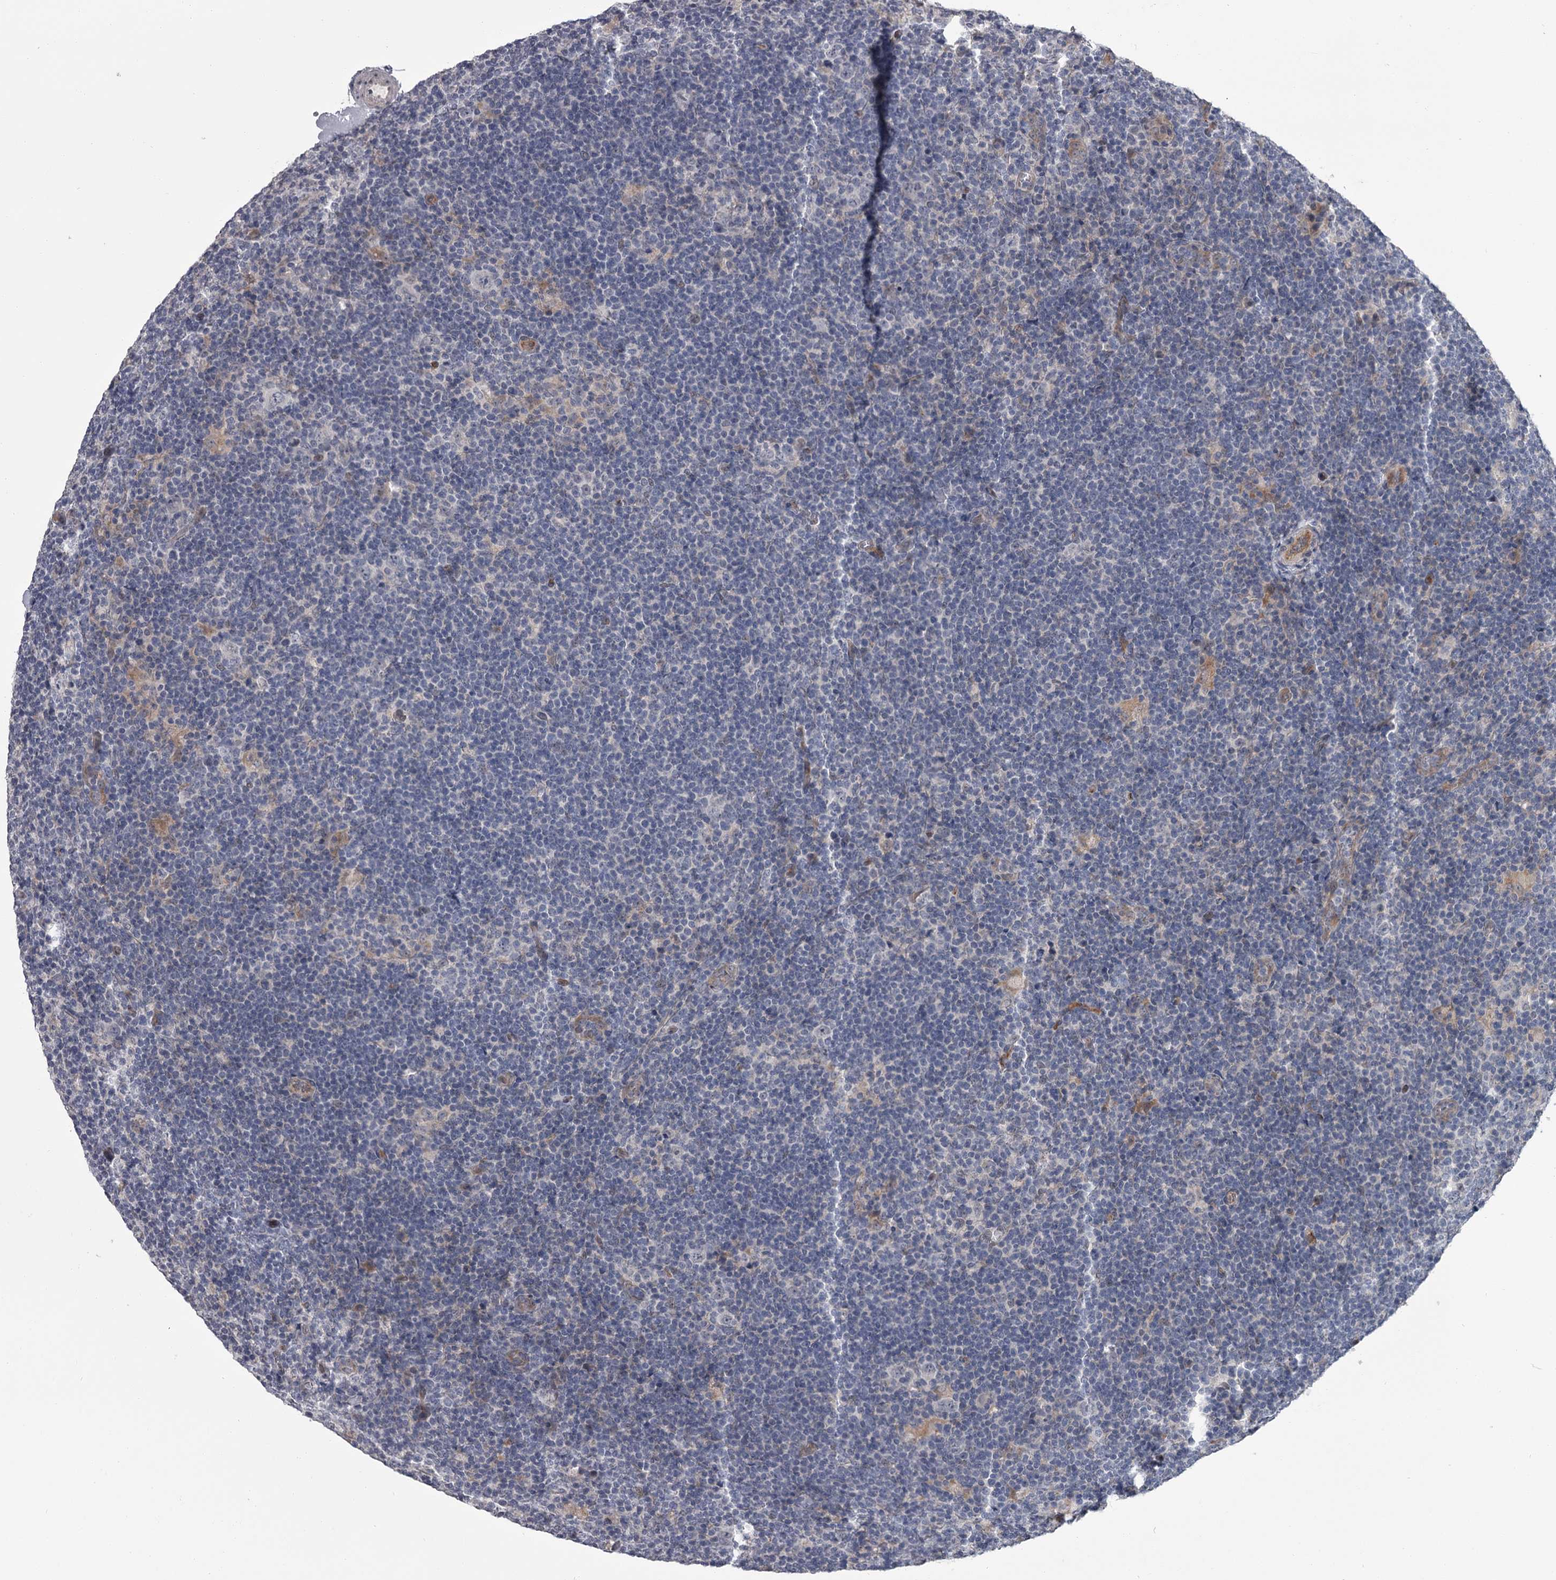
{"staining": {"intensity": "negative", "quantity": "none", "location": "none"}, "tissue": "lymphoma", "cell_type": "Tumor cells", "image_type": "cancer", "snomed": [{"axis": "morphology", "description": "Hodgkin's disease, NOS"}, {"axis": "topography", "description": "Lymph node"}], "caption": "DAB (3,3'-diaminobenzidine) immunohistochemical staining of human Hodgkin's disease displays no significant positivity in tumor cells.", "gene": "PRPF40B", "patient": {"sex": "female", "age": 57}}